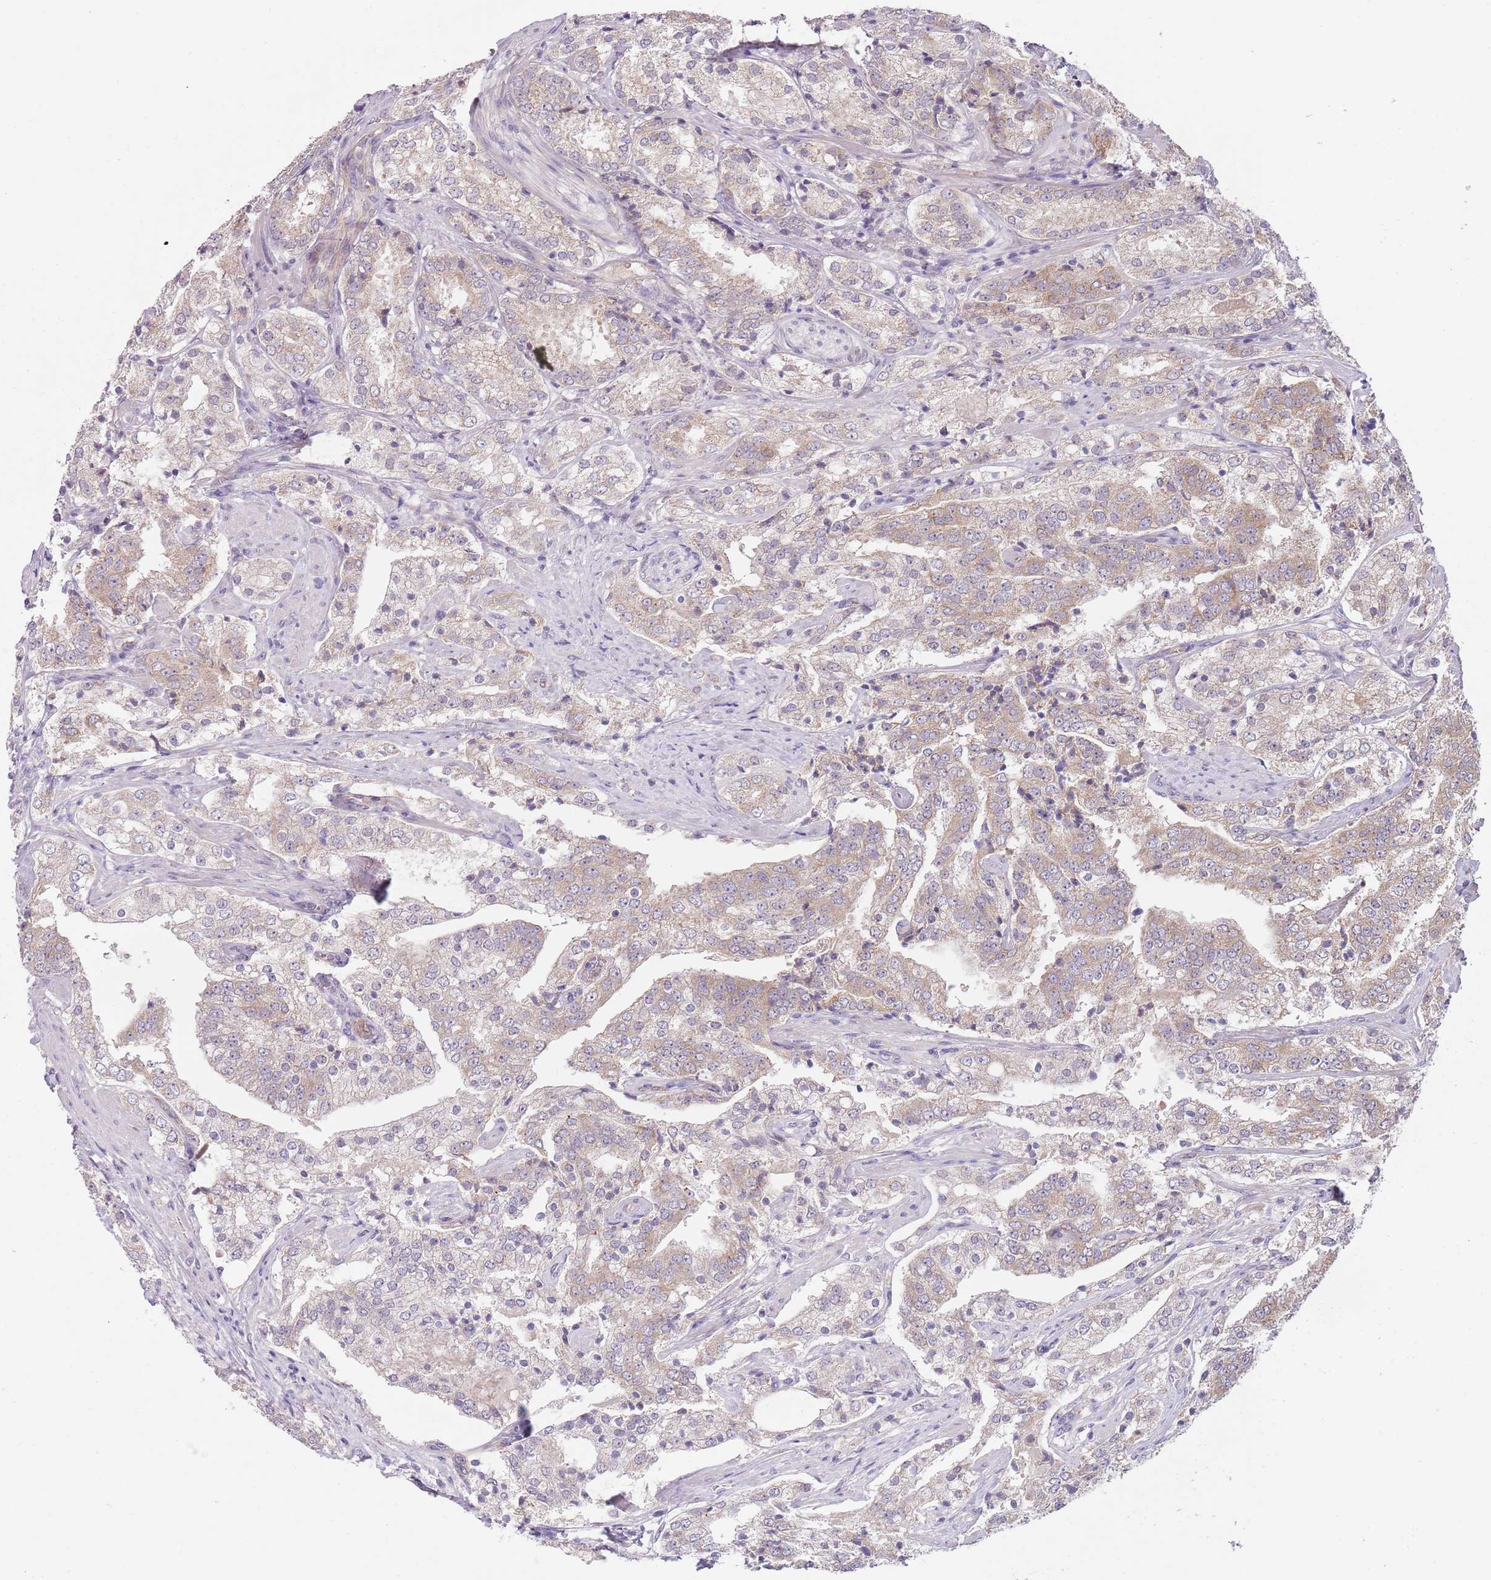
{"staining": {"intensity": "weak", "quantity": "25%-75%", "location": "cytoplasmic/membranous"}, "tissue": "prostate cancer", "cell_type": "Tumor cells", "image_type": "cancer", "snomed": [{"axis": "morphology", "description": "Adenocarcinoma, High grade"}, {"axis": "topography", "description": "Prostate"}], "caption": "The image exhibits a brown stain indicating the presence of a protein in the cytoplasmic/membranous of tumor cells in prostate adenocarcinoma (high-grade).", "gene": "SKOR2", "patient": {"sex": "male", "age": 63}}